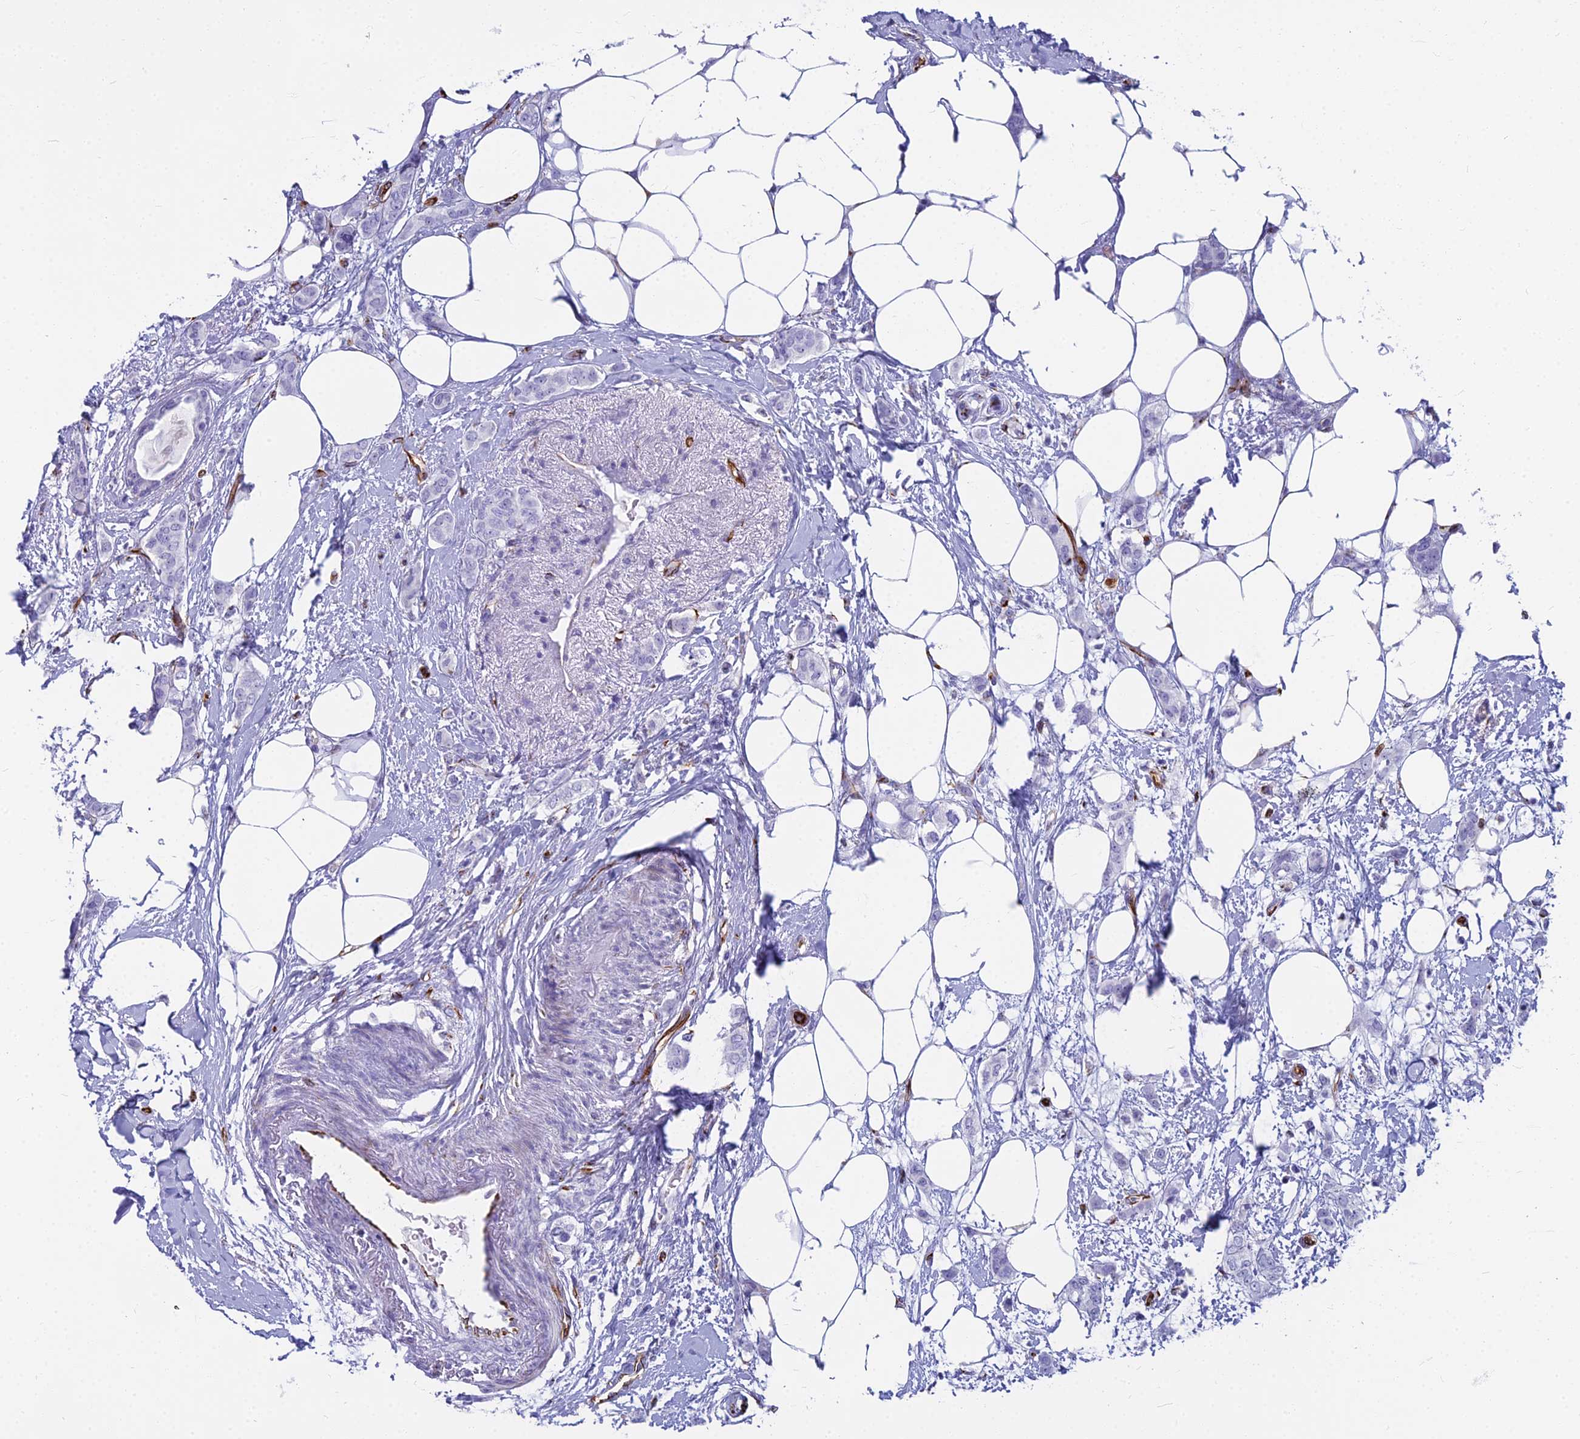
{"staining": {"intensity": "negative", "quantity": "none", "location": "none"}, "tissue": "breast cancer", "cell_type": "Tumor cells", "image_type": "cancer", "snomed": [{"axis": "morphology", "description": "Duct carcinoma"}, {"axis": "topography", "description": "Breast"}], "caption": "High power microscopy photomicrograph of an IHC micrograph of infiltrating ductal carcinoma (breast), revealing no significant staining in tumor cells.", "gene": "EVI2A", "patient": {"sex": "female", "age": 72}}